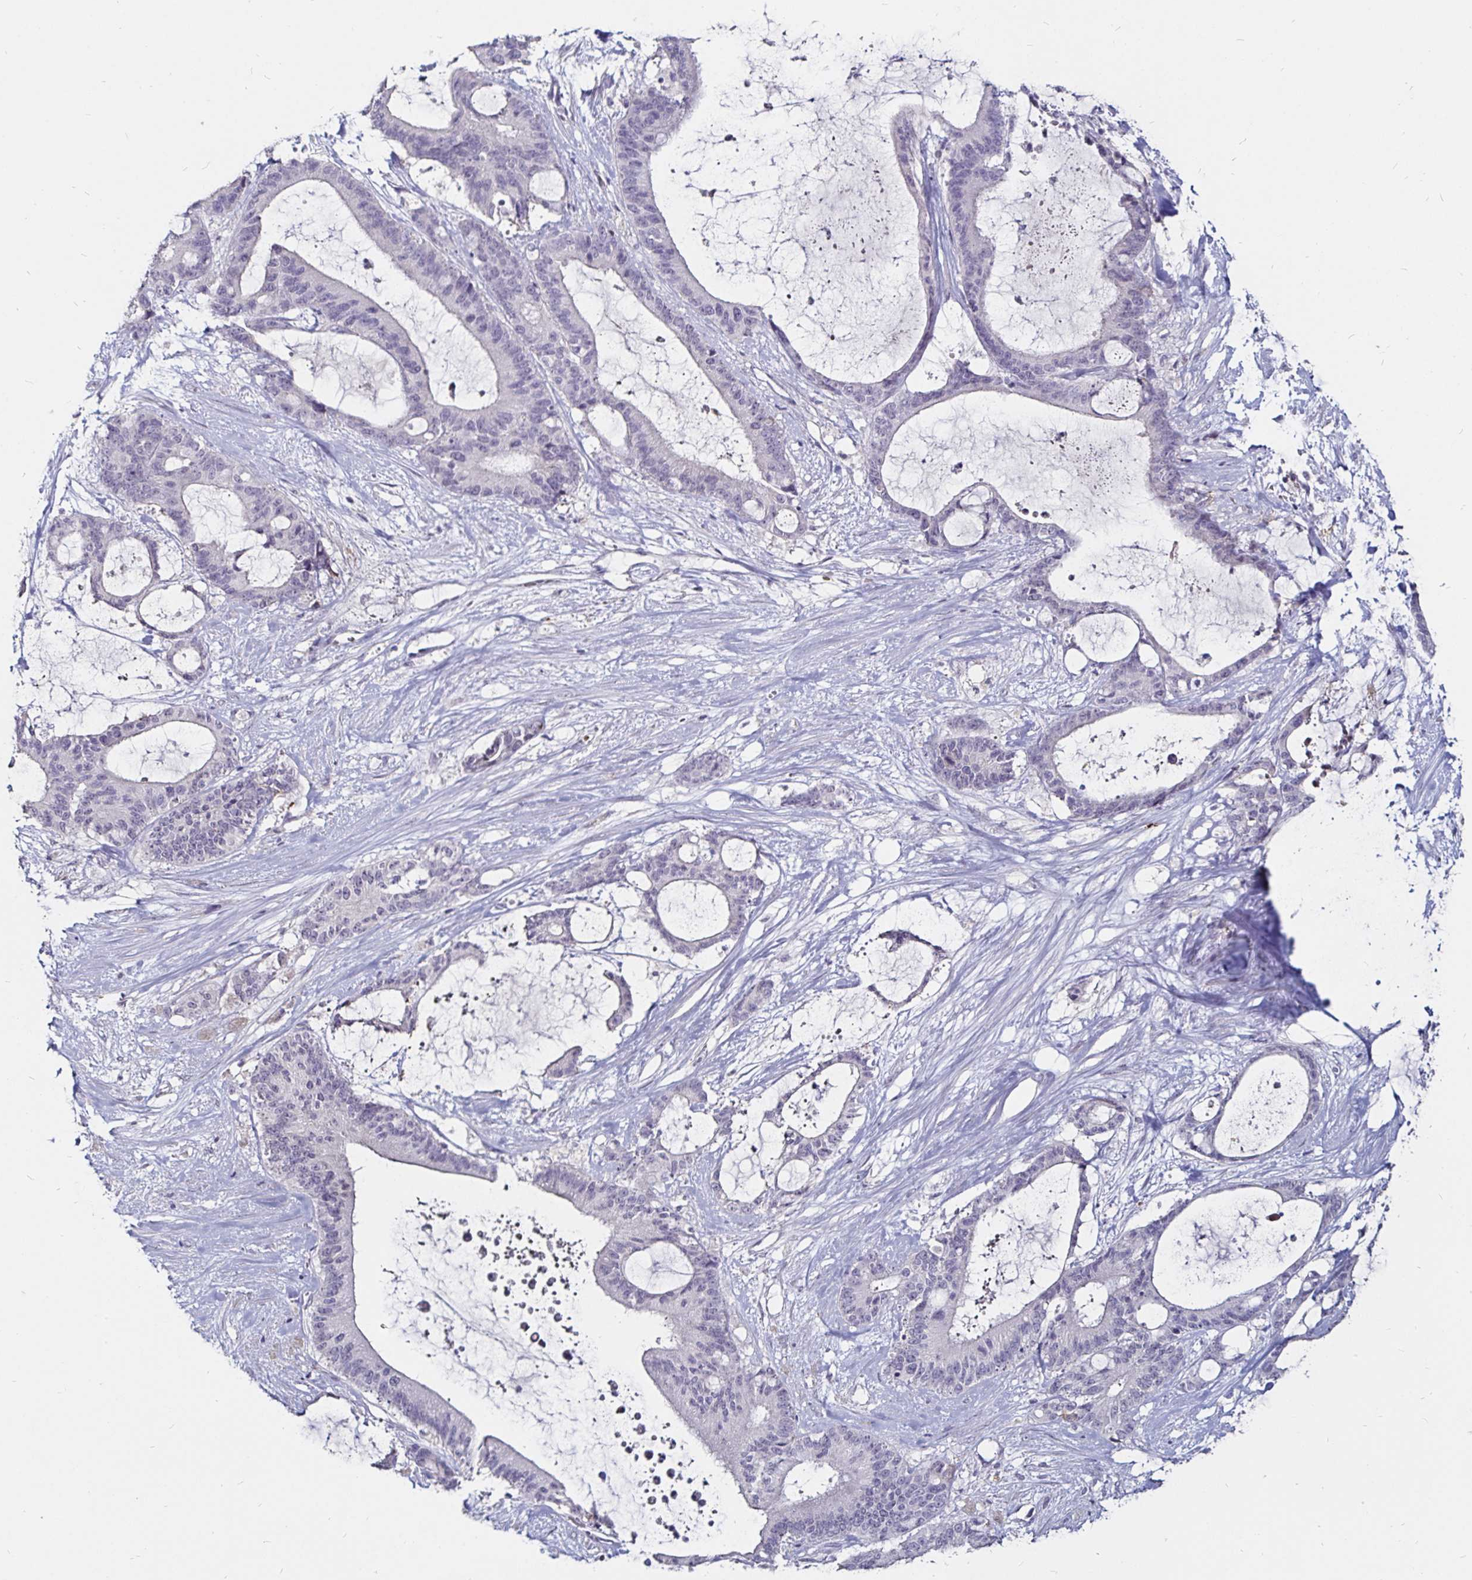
{"staining": {"intensity": "negative", "quantity": "none", "location": "none"}, "tissue": "liver cancer", "cell_type": "Tumor cells", "image_type": "cancer", "snomed": [{"axis": "morphology", "description": "Normal tissue, NOS"}, {"axis": "morphology", "description": "Cholangiocarcinoma"}, {"axis": "topography", "description": "Liver"}, {"axis": "topography", "description": "Peripheral nerve tissue"}], "caption": "Tumor cells are negative for protein expression in human liver cancer (cholangiocarcinoma). (DAB (3,3'-diaminobenzidine) IHC, high magnification).", "gene": "FAIM2", "patient": {"sex": "female", "age": 73}}